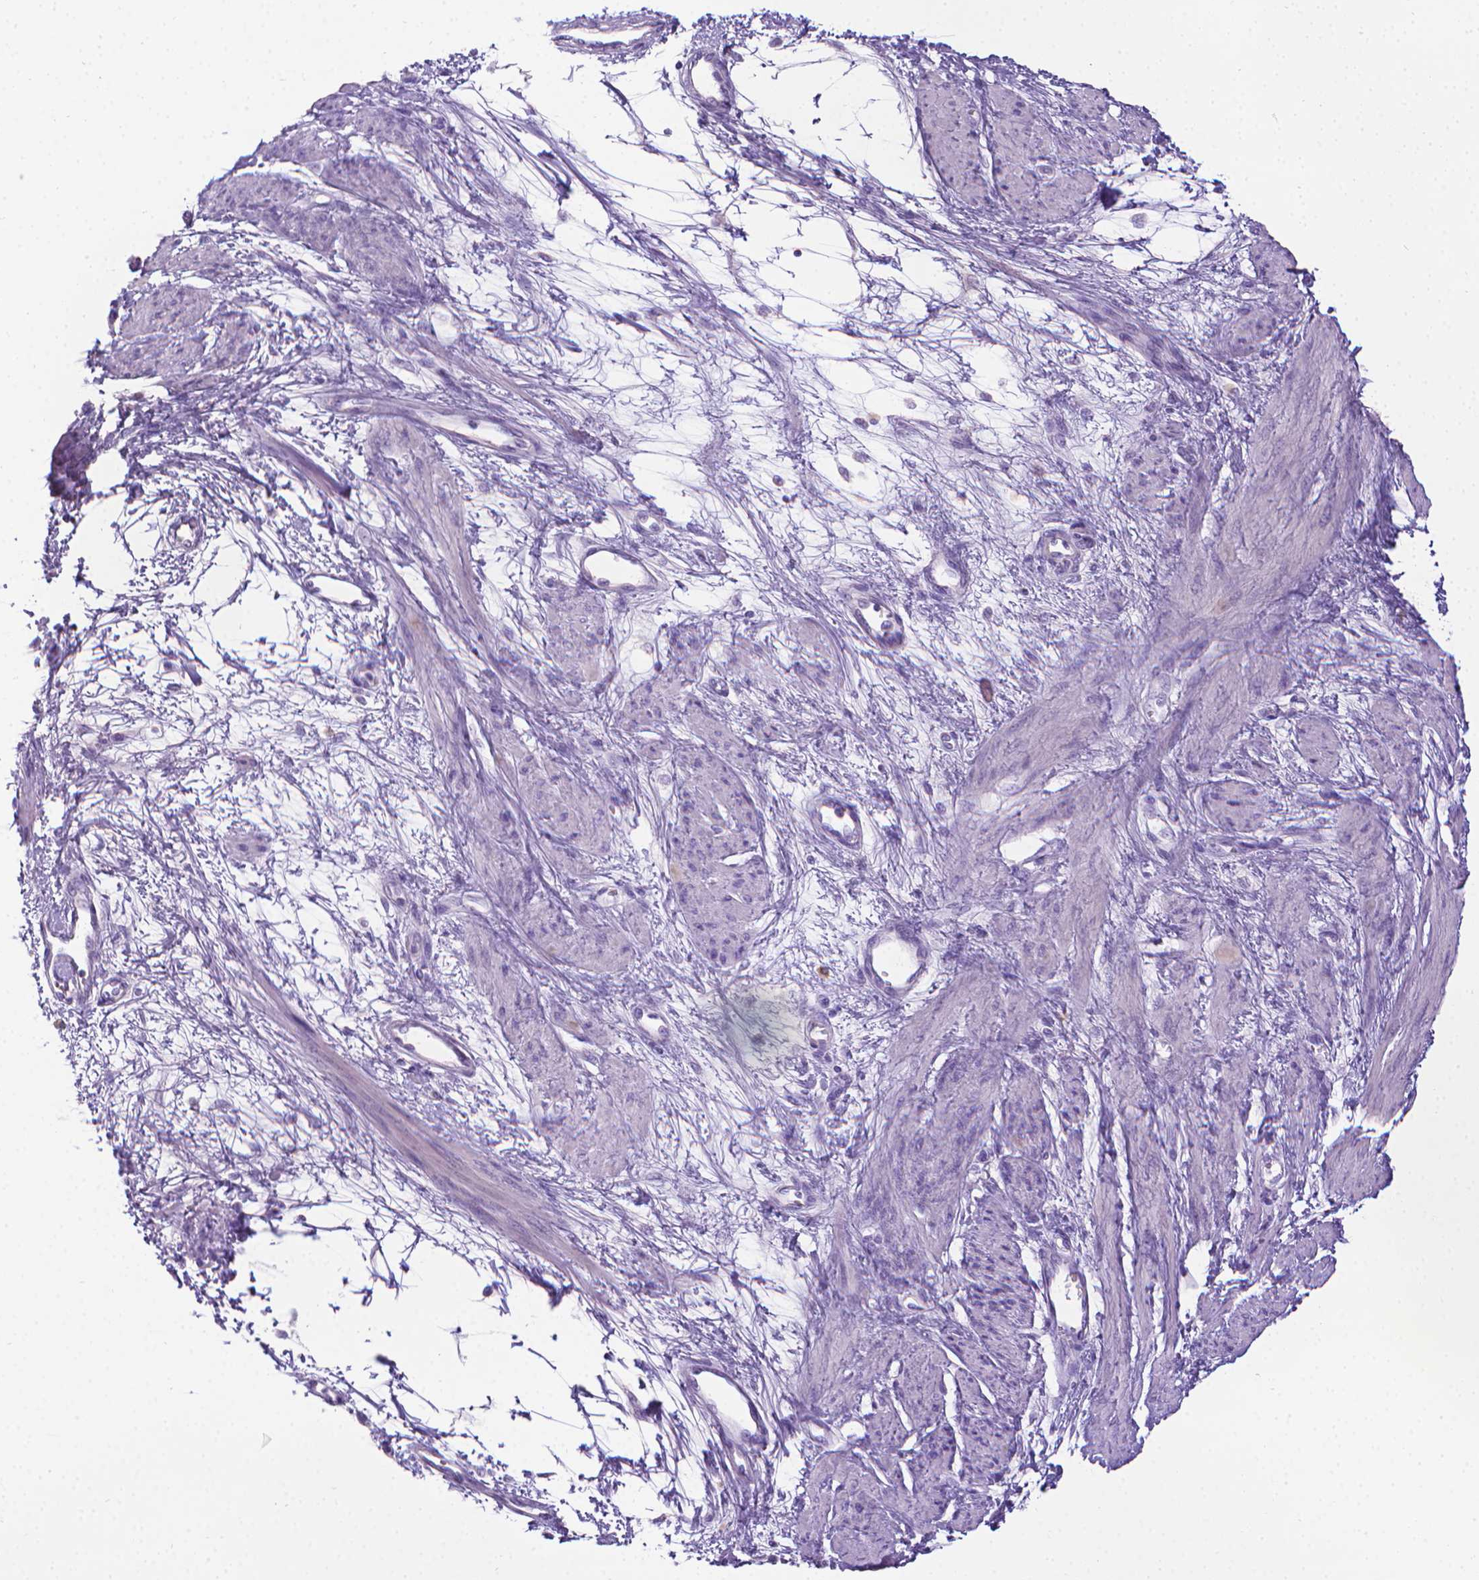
{"staining": {"intensity": "negative", "quantity": "none", "location": "none"}, "tissue": "smooth muscle", "cell_type": "Smooth muscle cells", "image_type": "normal", "snomed": [{"axis": "morphology", "description": "Normal tissue, NOS"}, {"axis": "topography", "description": "Smooth muscle"}, {"axis": "topography", "description": "Uterus"}], "caption": "The image demonstrates no staining of smooth muscle cells in normal smooth muscle. The staining is performed using DAB (3,3'-diaminobenzidine) brown chromogen with nuclei counter-stained in using hematoxylin.", "gene": "SPAG6", "patient": {"sex": "female", "age": 39}}